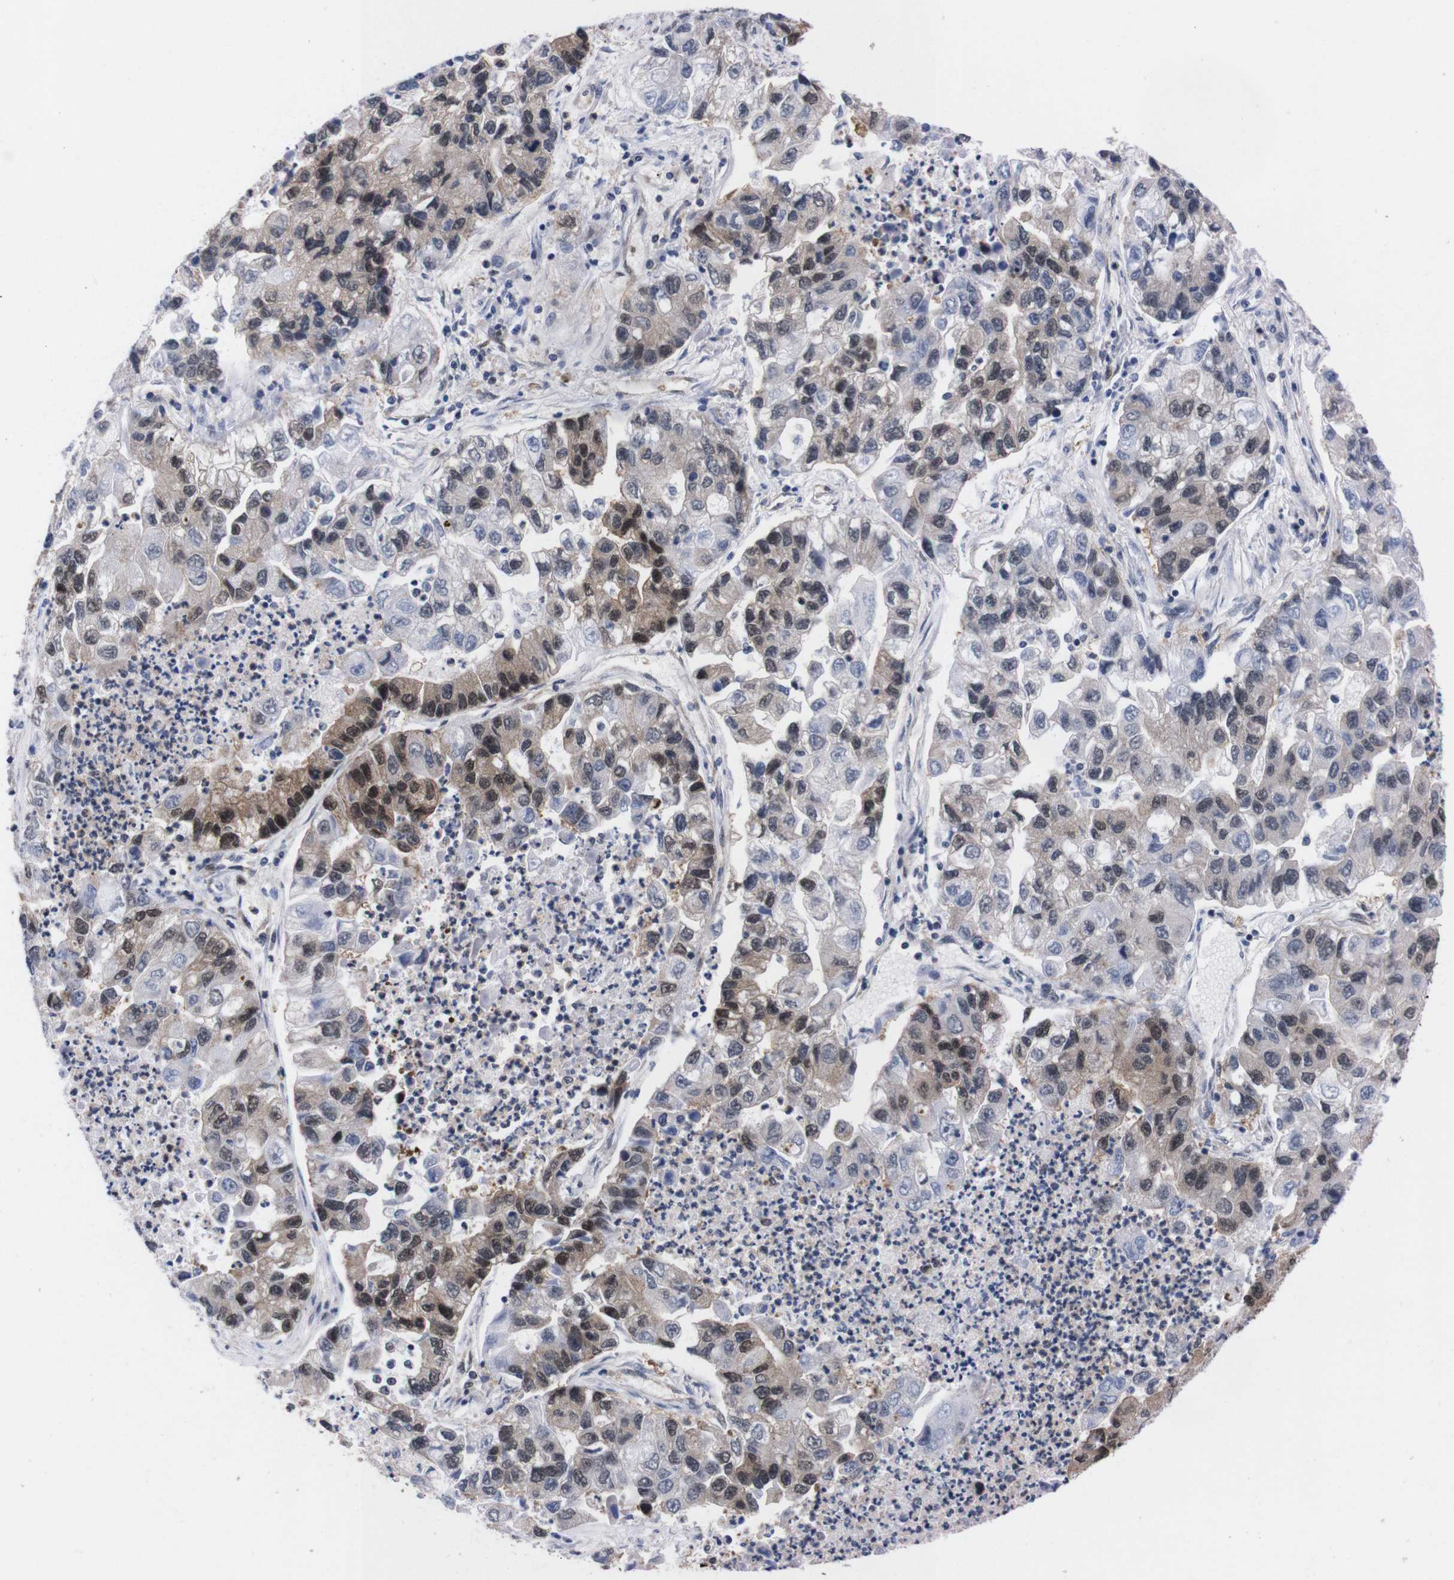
{"staining": {"intensity": "moderate", "quantity": "25%-75%", "location": "cytoplasmic/membranous,nuclear"}, "tissue": "lung cancer", "cell_type": "Tumor cells", "image_type": "cancer", "snomed": [{"axis": "morphology", "description": "Adenocarcinoma, NOS"}, {"axis": "topography", "description": "Lung"}], "caption": "A medium amount of moderate cytoplasmic/membranous and nuclear expression is identified in about 25%-75% of tumor cells in lung cancer (adenocarcinoma) tissue. The protein is stained brown, and the nuclei are stained in blue (DAB IHC with brightfield microscopy, high magnification).", "gene": "UBQLN2", "patient": {"sex": "female", "age": 51}}